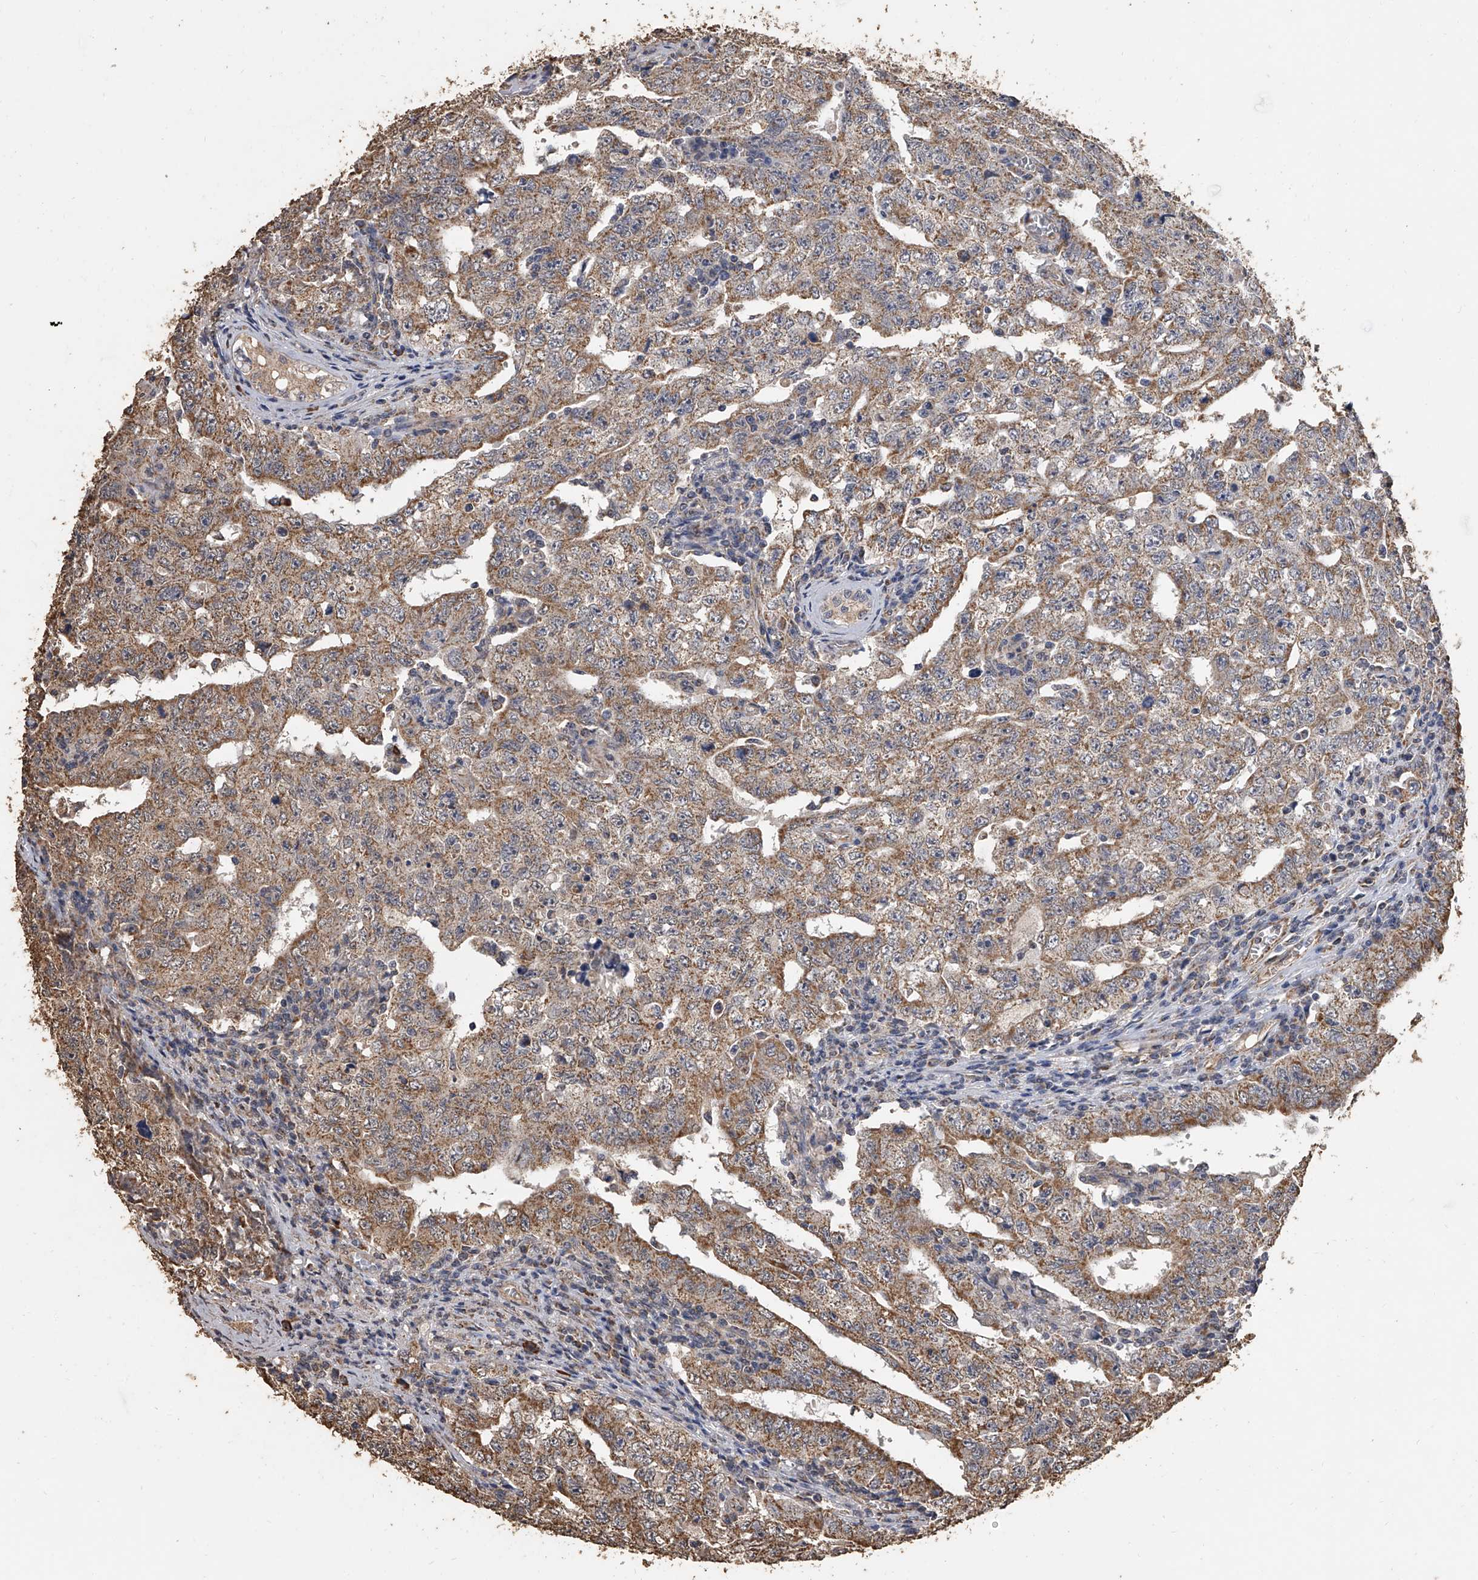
{"staining": {"intensity": "moderate", "quantity": ">75%", "location": "cytoplasmic/membranous"}, "tissue": "testis cancer", "cell_type": "Tumor cells", "image_type": "cancer", "snomed": [{"axis": "morphology", "description": "Carcinoma, Embryonal, NOS"}, {"axis": "topography", "description": "Testis"}], "caption": "Immunohistochemical staining of human testis embryonal carcinoma displays moderate cytoplasmic/membranous protein expression in approximately >75% of tumor cells.", "gene": "MRPL28", "patient": {"sex": "male", "age": 26}}